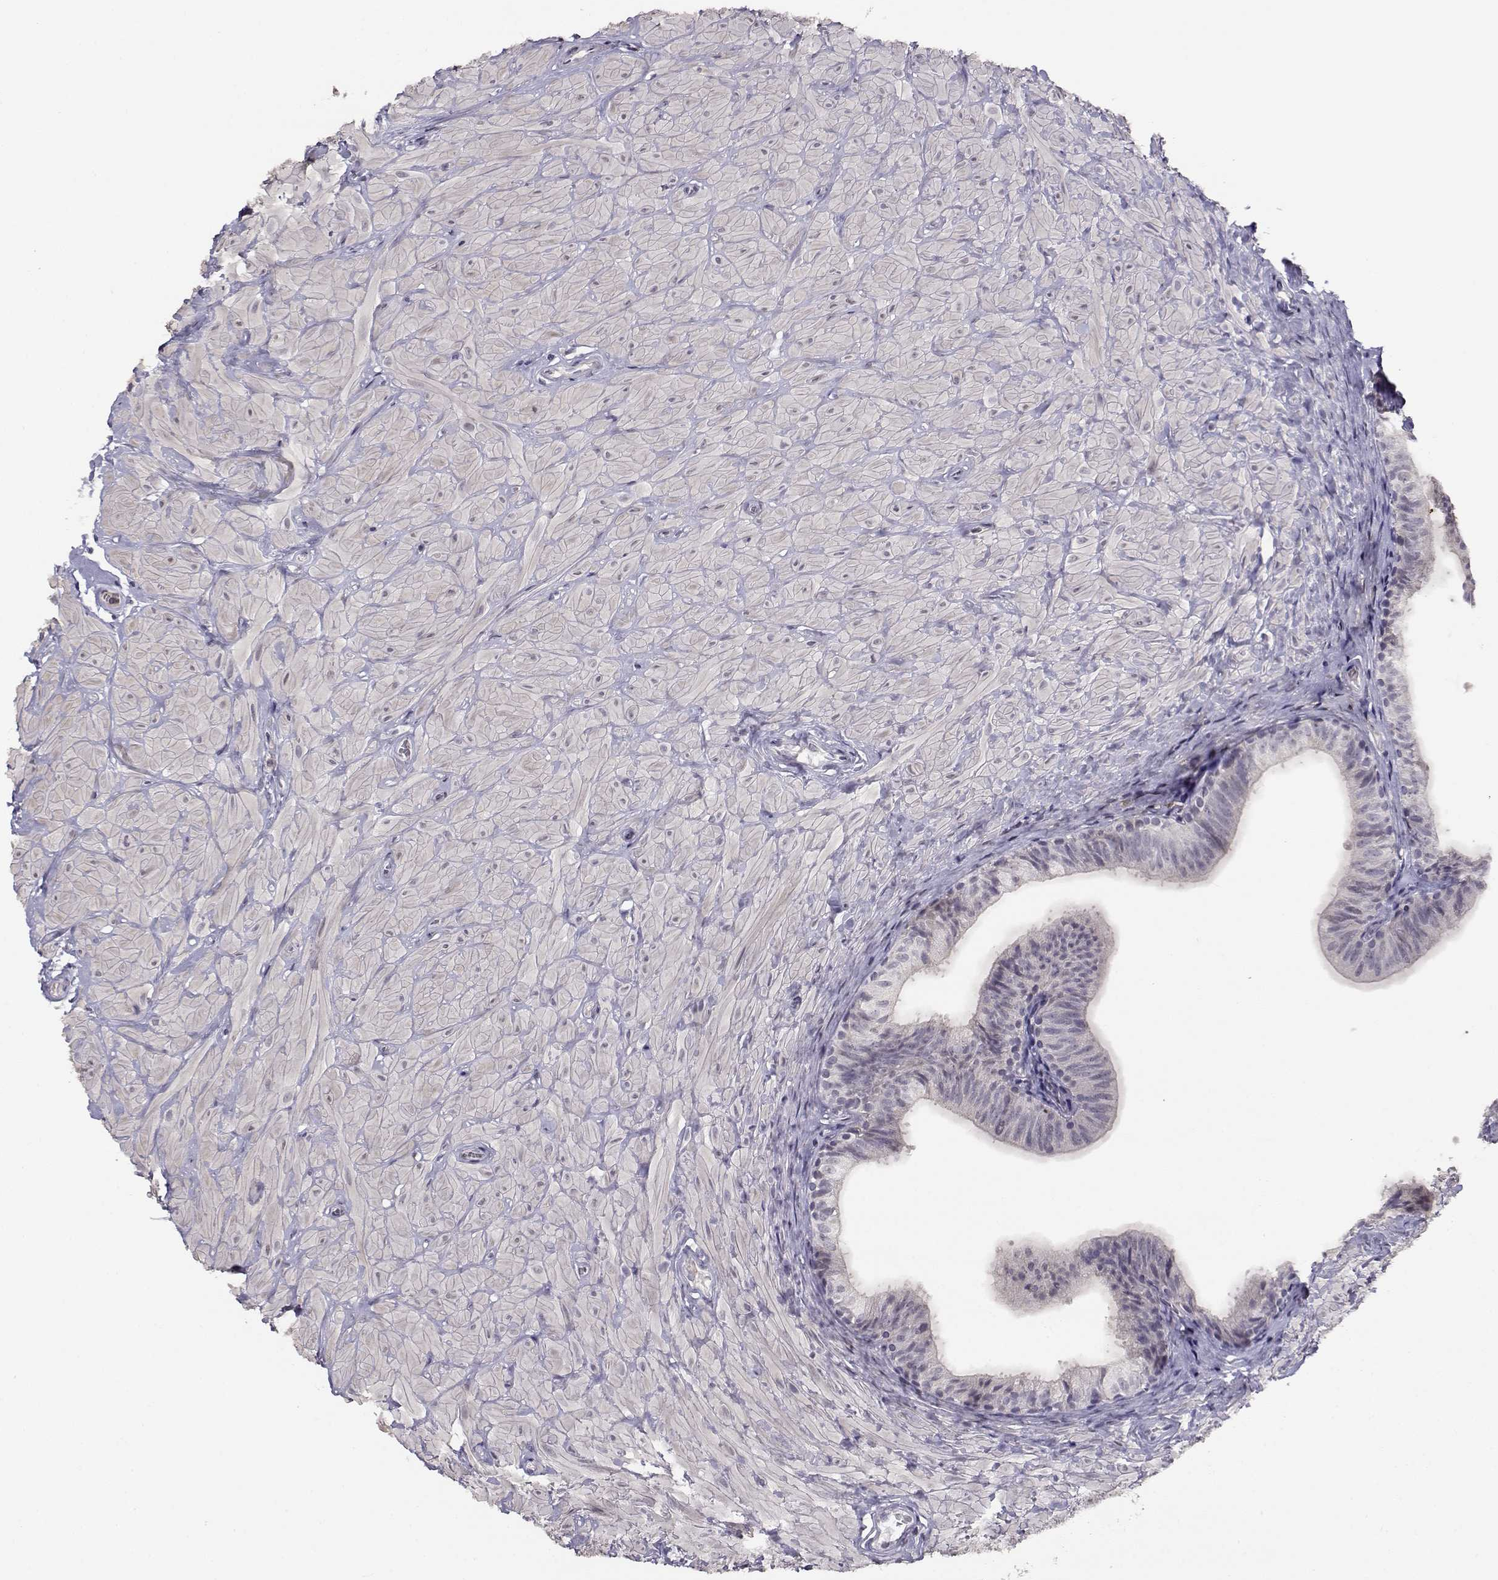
{"staining": {"intensity": "negative", "quantity": "none", "location": "none"}, "tissue": "epididymis", "cell_type": "Glandular cells", "image_type": "normal", "snomed": [{"axis": "morphology", "description": "Normal tissue, NOS"}, {"axis": "topography", "description": "Epididymis"}, {"axis": "topography", "description": "Vas deferens"}], "caption": "DAB (3,3'-diaminobenzidine) immunohistochemical staining of benign epididymis exhibits no significant staining in glandular cells.", "gene": "RHOXF2", "patient": {"sex": "male", "age": 23}}